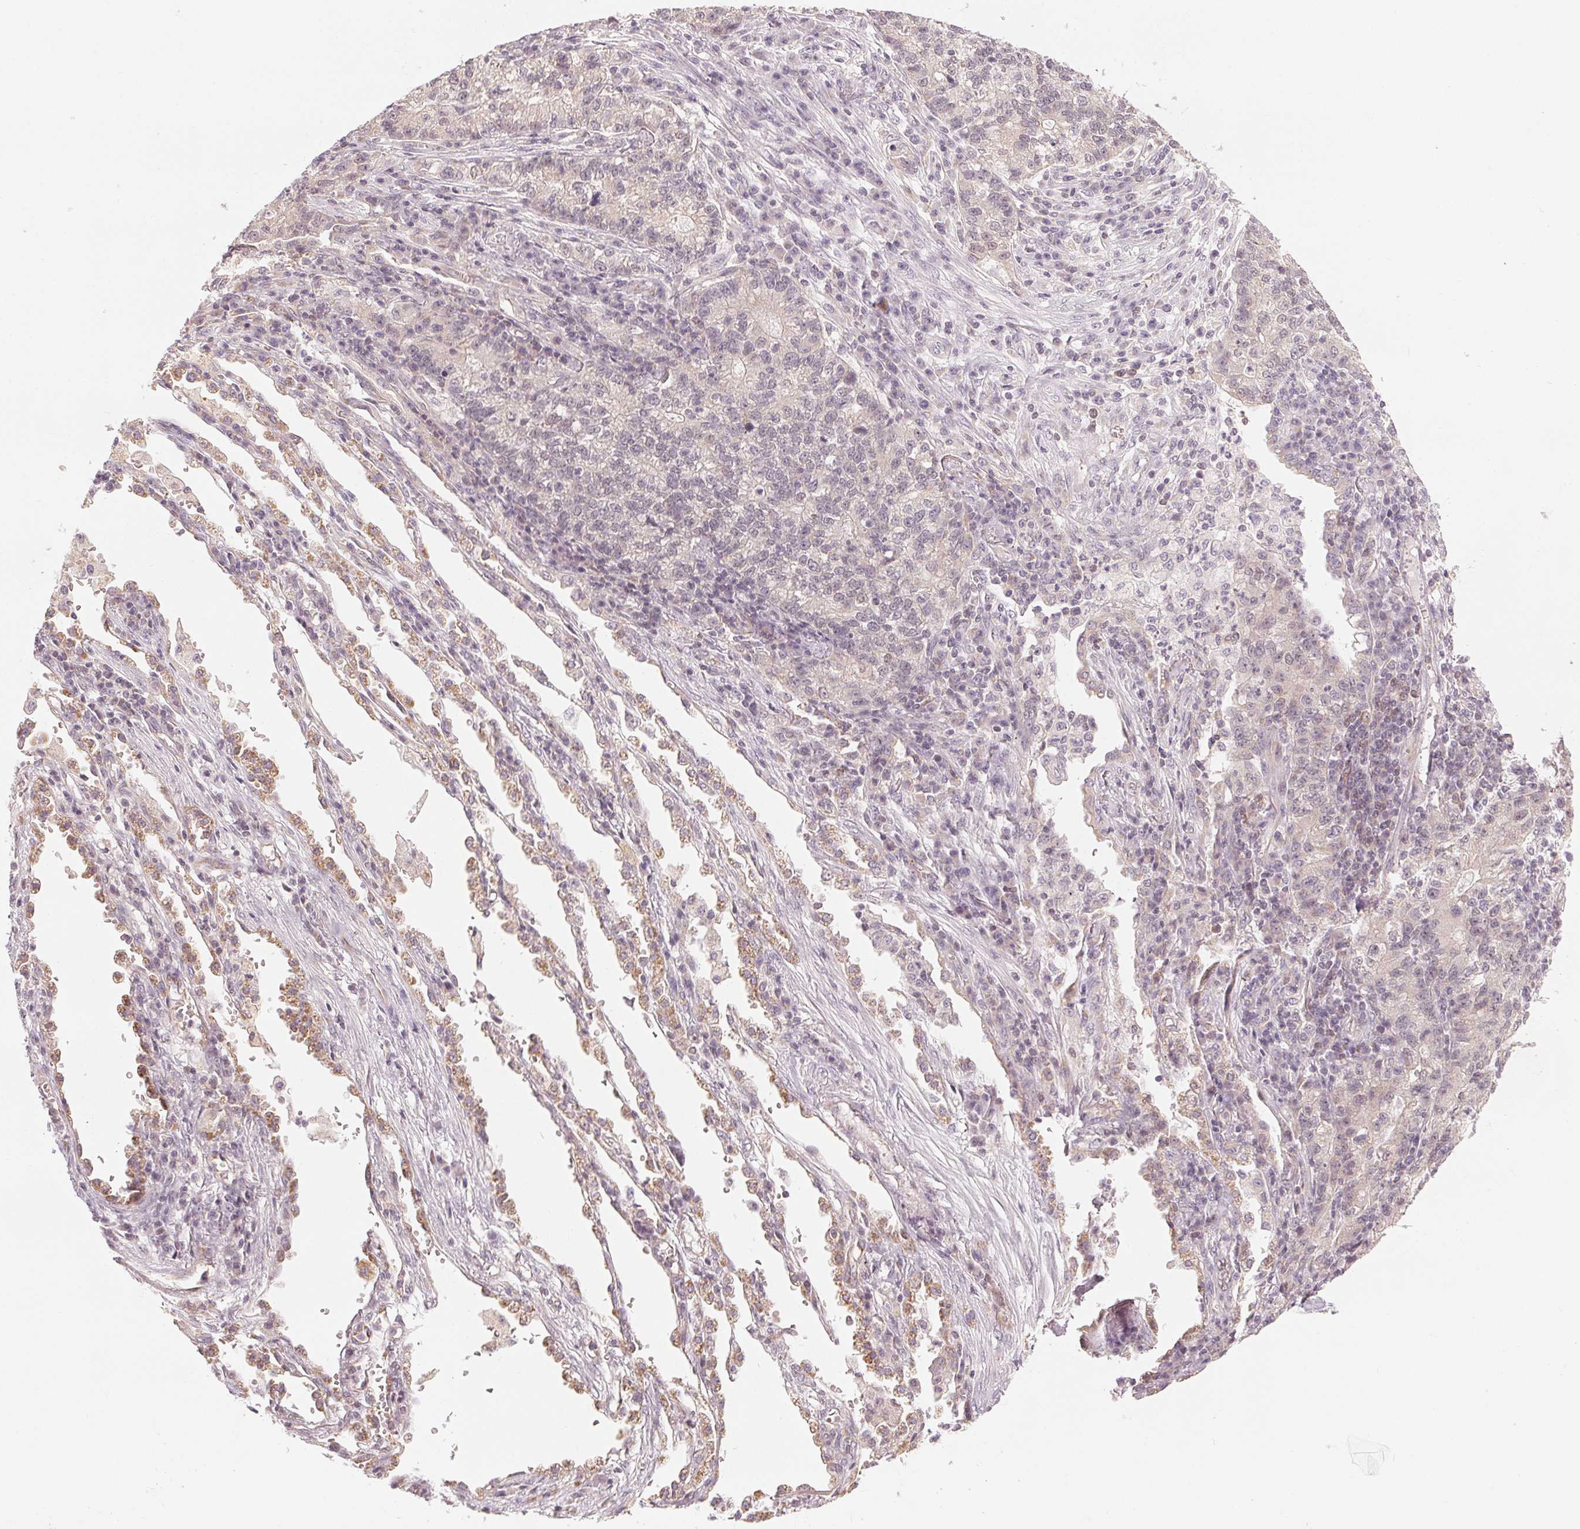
{"staining": {"intensity": "negative", "quantity": "none", "location": "none"}, "tissue": "lung cancer", "cell_type": "Tumor cells", "image_type": "cancer", "snomed": [{"axis": "morphology", "description": "Adenocarcinoma, NOS"}, {"axis": "topography", "description": "Lung"}], "caption": "DAB (3,3'-diaminobenzidine) immunohistochemical staining of lung adenocarcinoma exhibits no significant expression in tumor cells.", "gene": "NCOA4", "patient": {"sex": "male", "age": 57}}